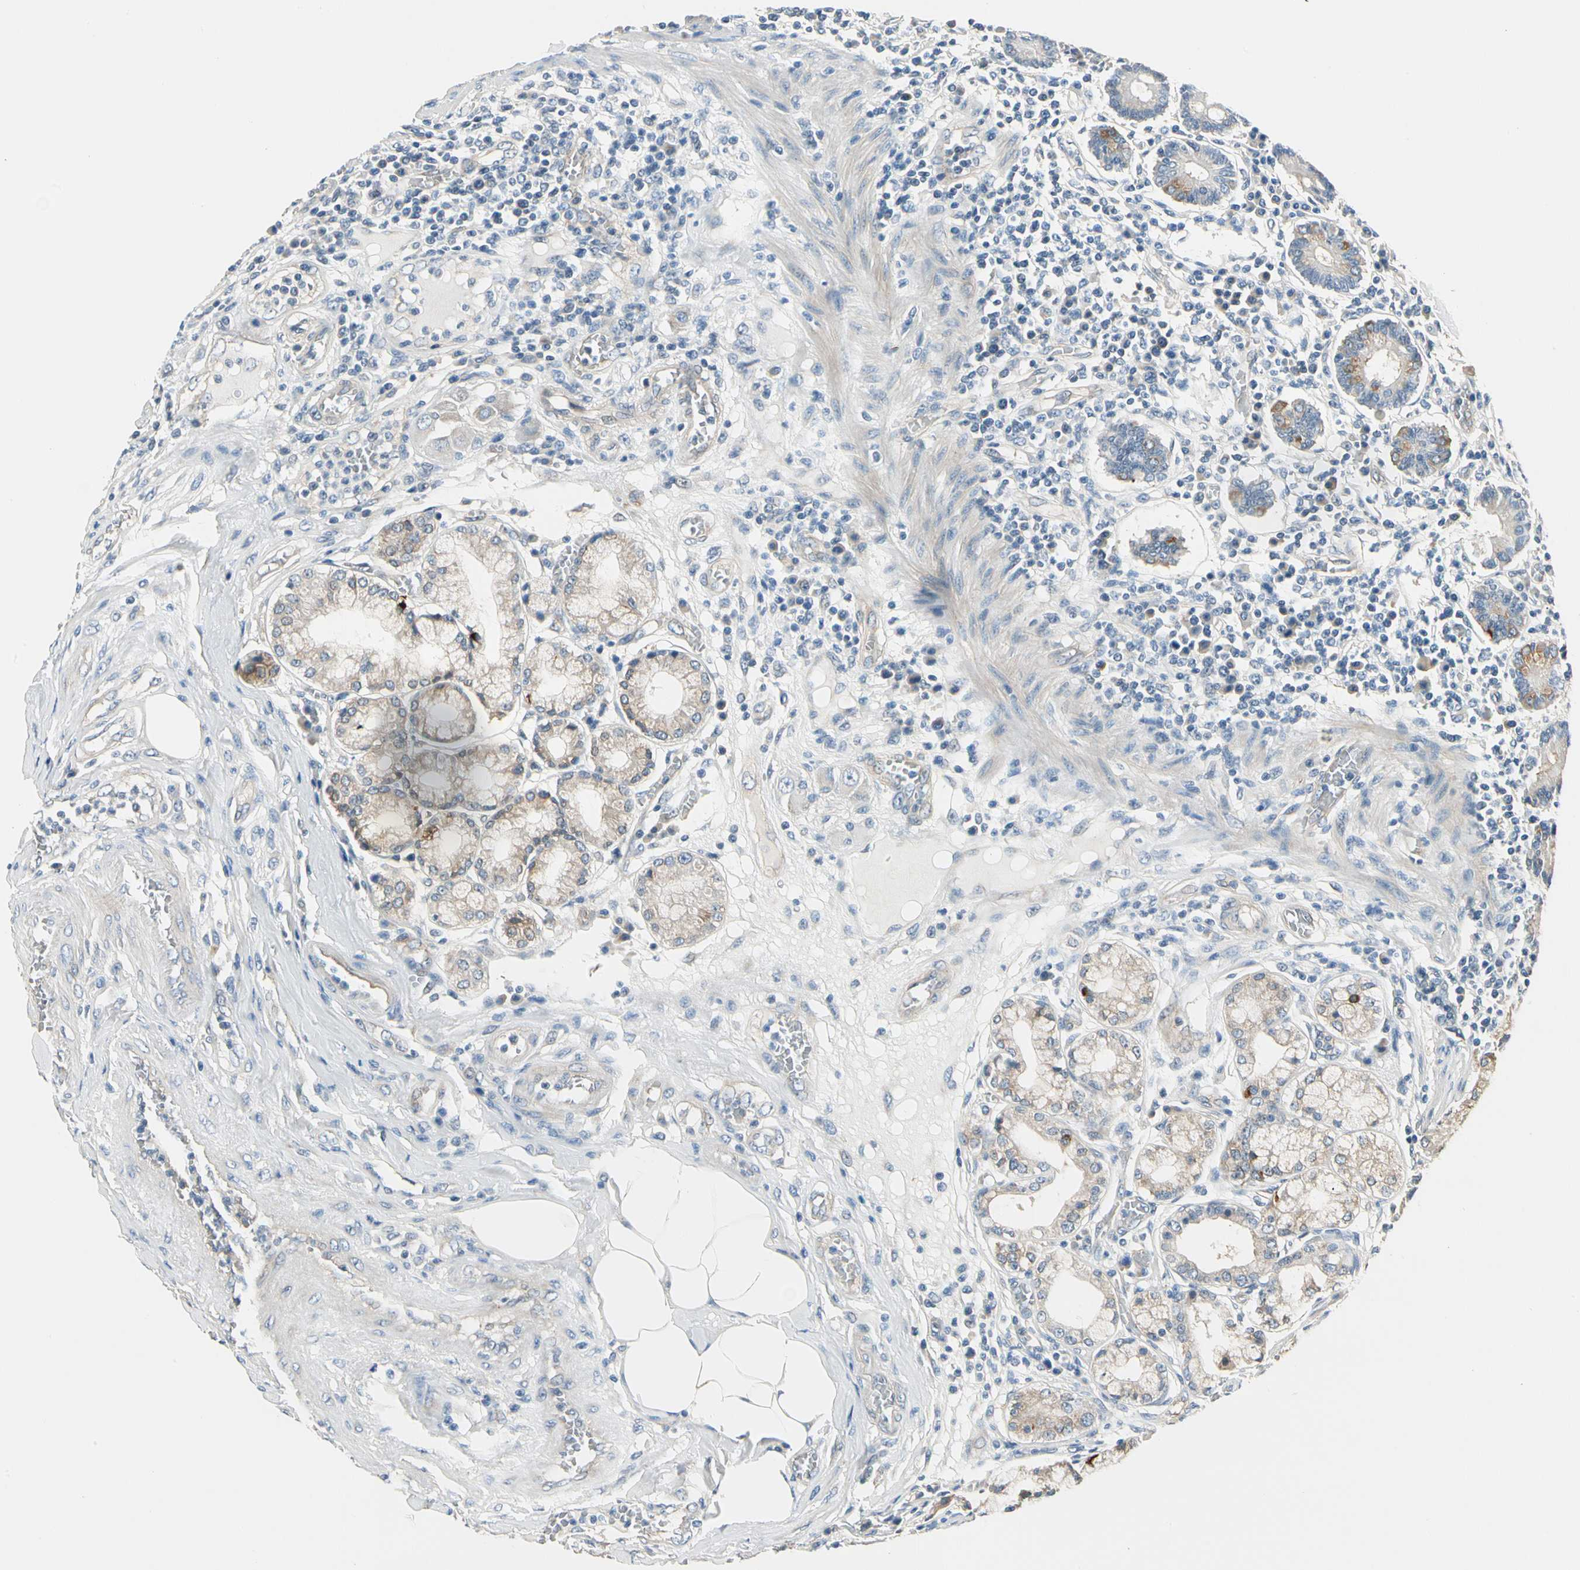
{"staining": {"intensity": "moderate", "quantity": "25%-75%", "location": "cytoplasmic/membranous"}, "tissue": "duodenum", "cell_type": "Glandular cells", "image_type": "normal", "snomed": [{"axis": "morphology", "description": "Normal tissue, NOS"}, {"axis": "topography", "description": "Duodenum"}], "caption": "A brown stain shows moderate cytoplasmic/membranous expression of a protein in glandular cells of benign human duodenum. (Stains: DAB in brown, nuclei in blue, Microscopy: brightfield microscopy at high magnification).", "gene": "ROCK2", "patient": {"sex": "female", "age": 73}}